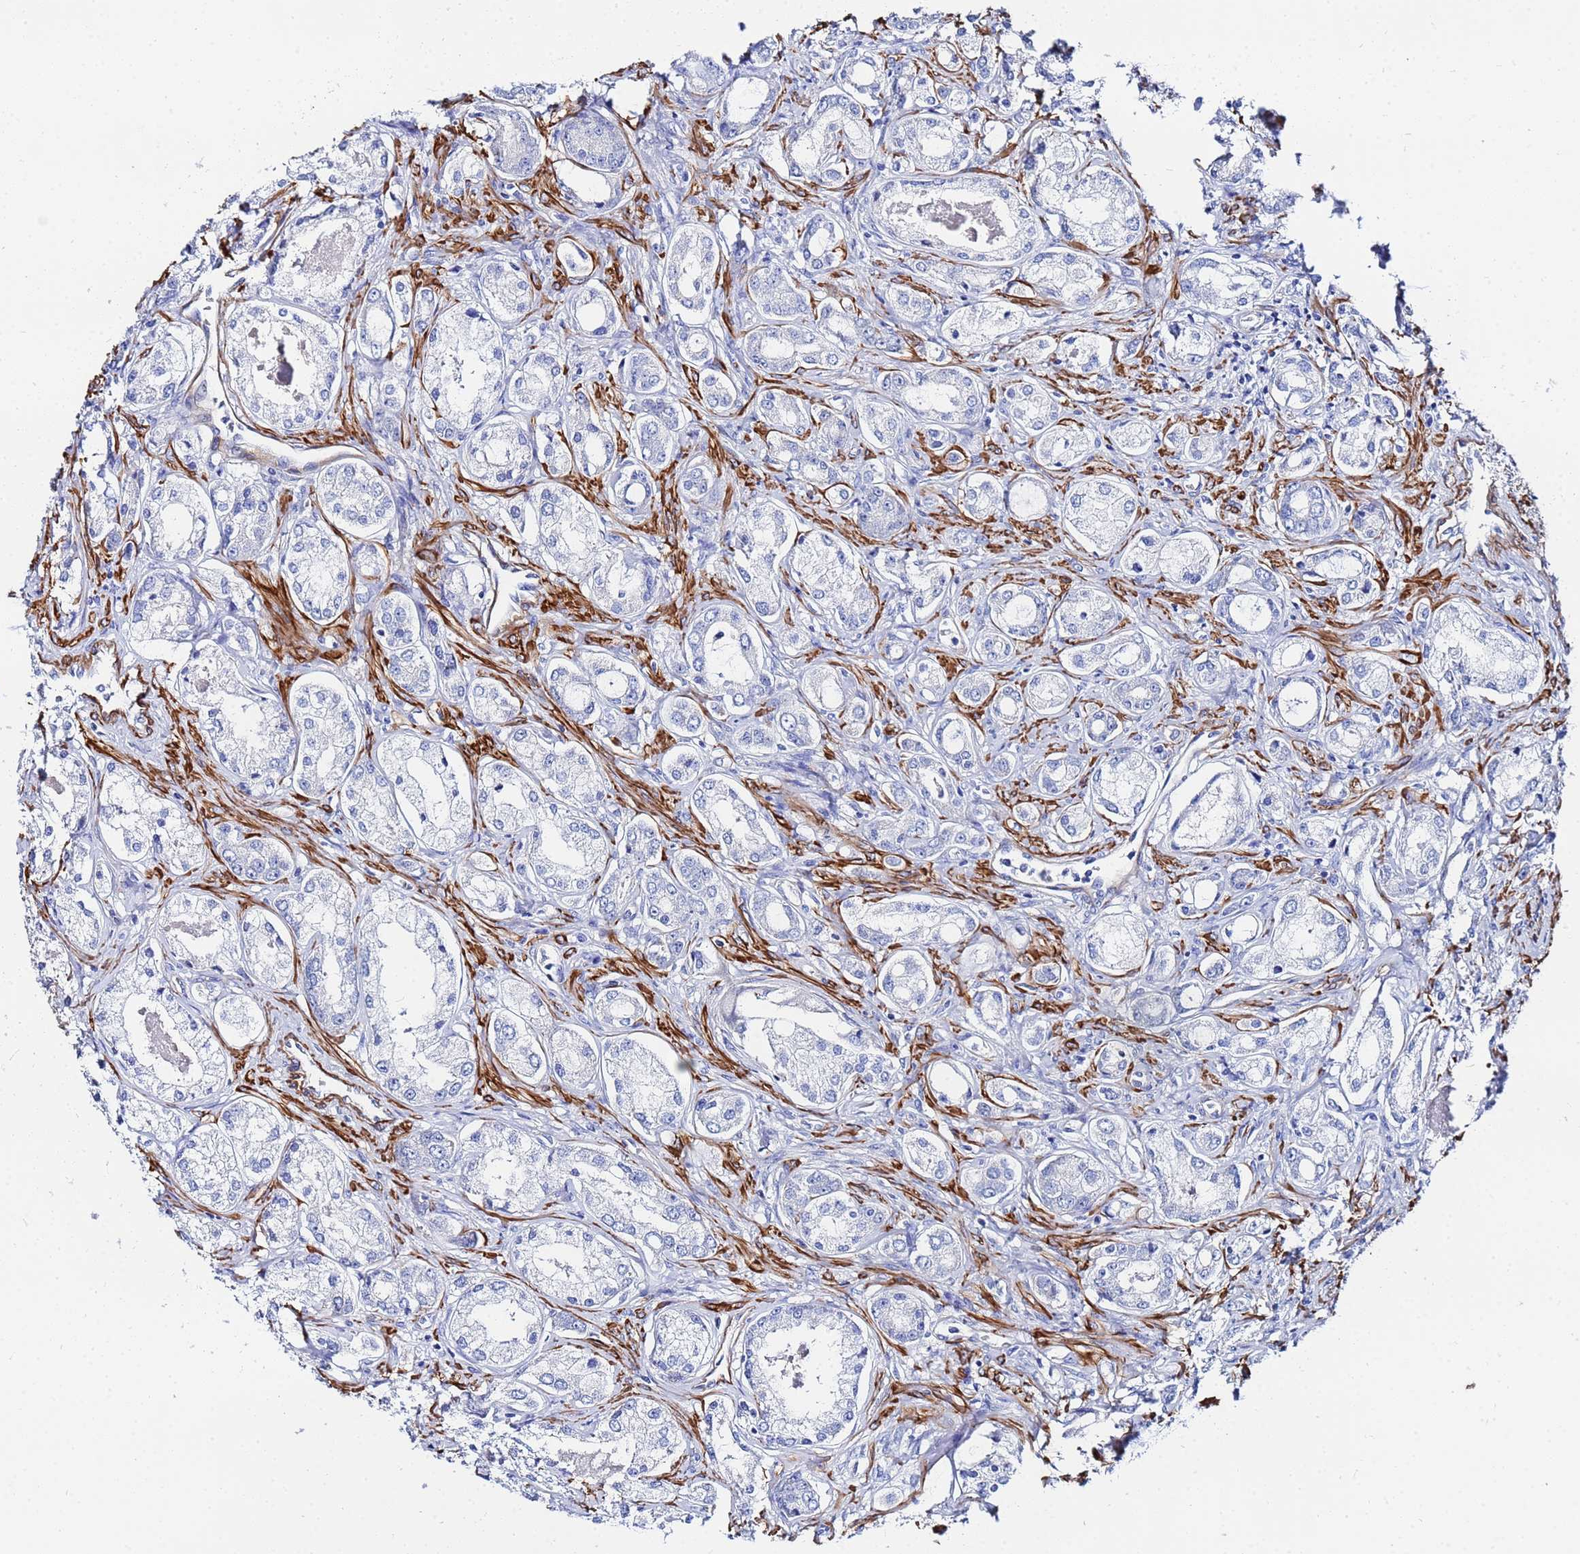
{"staining": {"intensity": "negative", "quantity": "none", "location": "none"}, "tissue": "prostate cancer", "cell_type": "Tumor cells", "image_type": "cancer", "snomed": [{"axis": "morphology", "description": "Adenocarcinoma, Low grade"}, {"axis": "topography", "description": "Prostate"}], "caption": "A histopathology image of prostate low-grade adenocarcinoma stained for a protein shows no brown staining in tumor cells.", "gene": "RAB39B", "patient": {"sex": "male", "age": 68}}